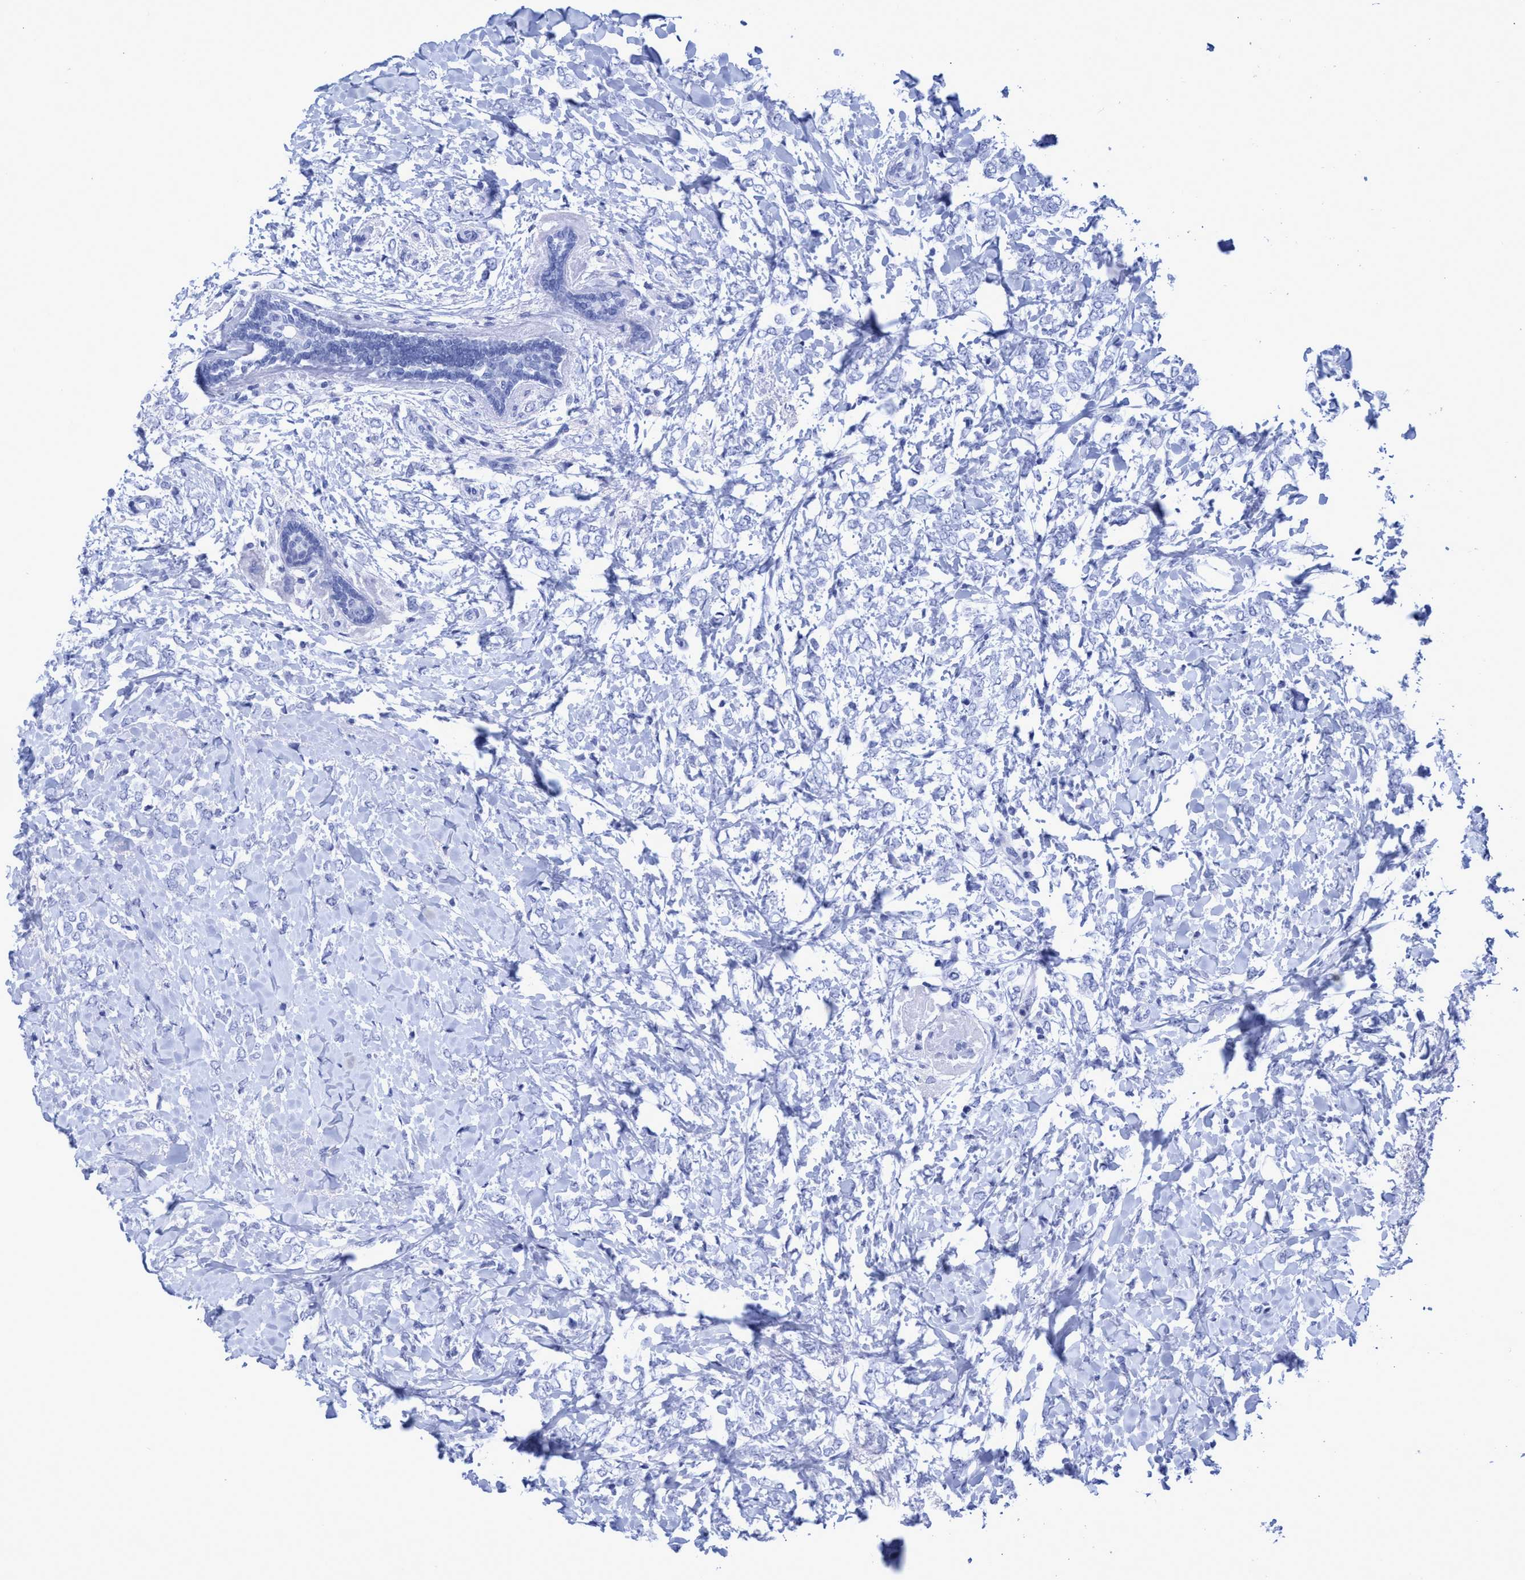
{"staining": {"intensity": "negative", "quantity": "none", "location": "none"}, "tissue": "breast cancer", "cell_type": "Tumor cells", "image_type": "cancer", "snomed": [{"axis": "morphology", "description": "Normal tissue, NOS"}, {"axis": "morphology", "description": "Lobular carcinoma"}, {"axis": "topography", "description": "Breast"}], "caption": "High magnification brightfield microscopy of breast cancer (lobular carcinoma) stained with DAB (brown) and counterstained with hematoxylin (blue): tumor cells show no significant staining.", "gene": "INSL6", "patient": {"sex": "female", "age": 47}}